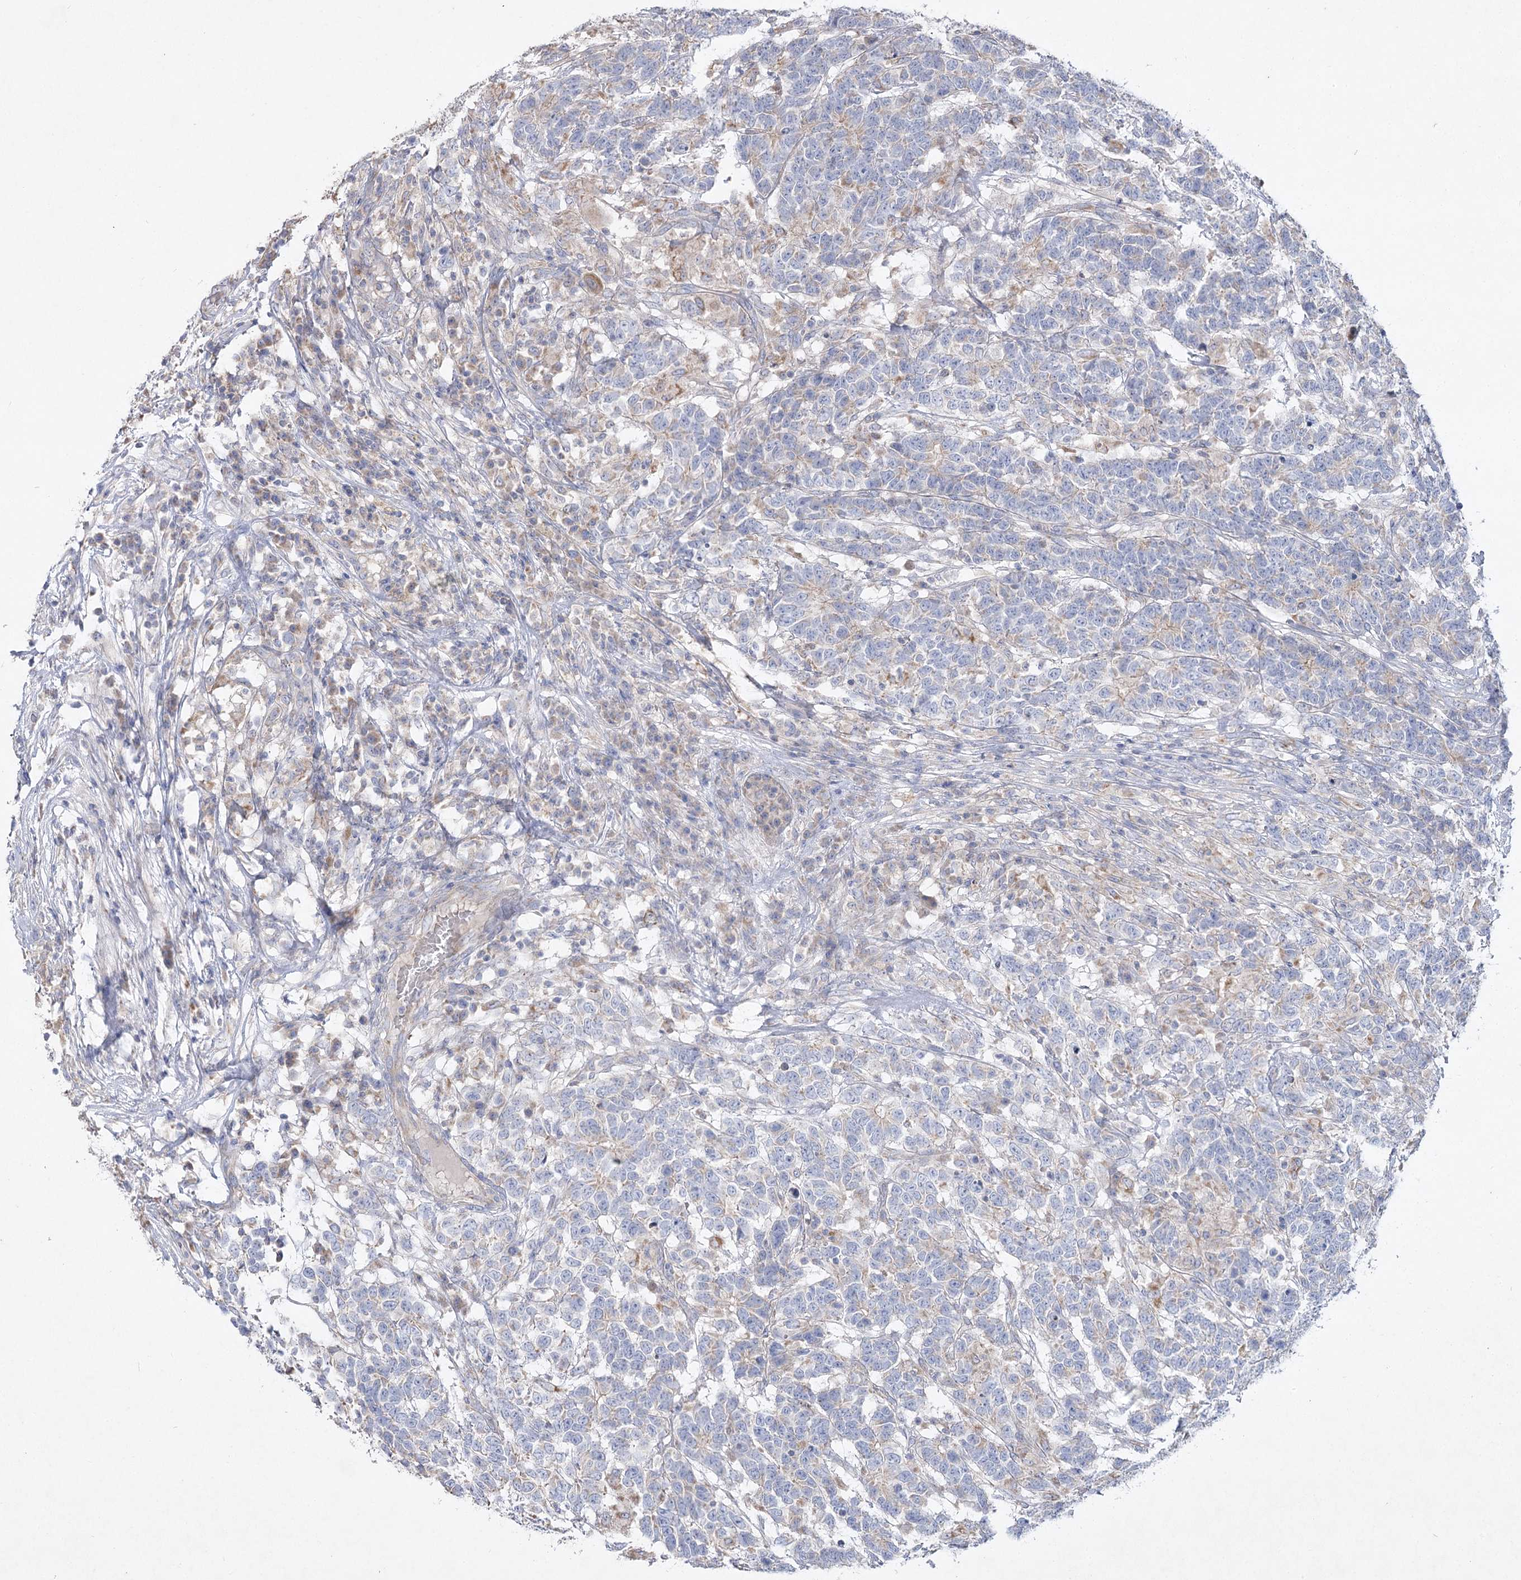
{"staining": {"intensity": "weak", "quantity": "<25%", "location": "cytoplasmic/membranous"}, "tissue": "testis cancer", "cell_type": "Tumor cells", "image_type": "cancer", "snomed": [{"axis": "morphology", "description": "Carcinoma, Embryonal, NOS"}, {"axis": "topography", "description": "Testis"}], "caption": "Immunohistochemical staining of human testis cancer (embryonal carcinoma) demonstrates no significant expression in tumor cells. (Brightfield microscopy of DAB (3,3'-diaminobenzidine) immunohistochemistry at high magnification).", "gene": "TMEM187", "patient": {"sex": "male", "age": 26}}